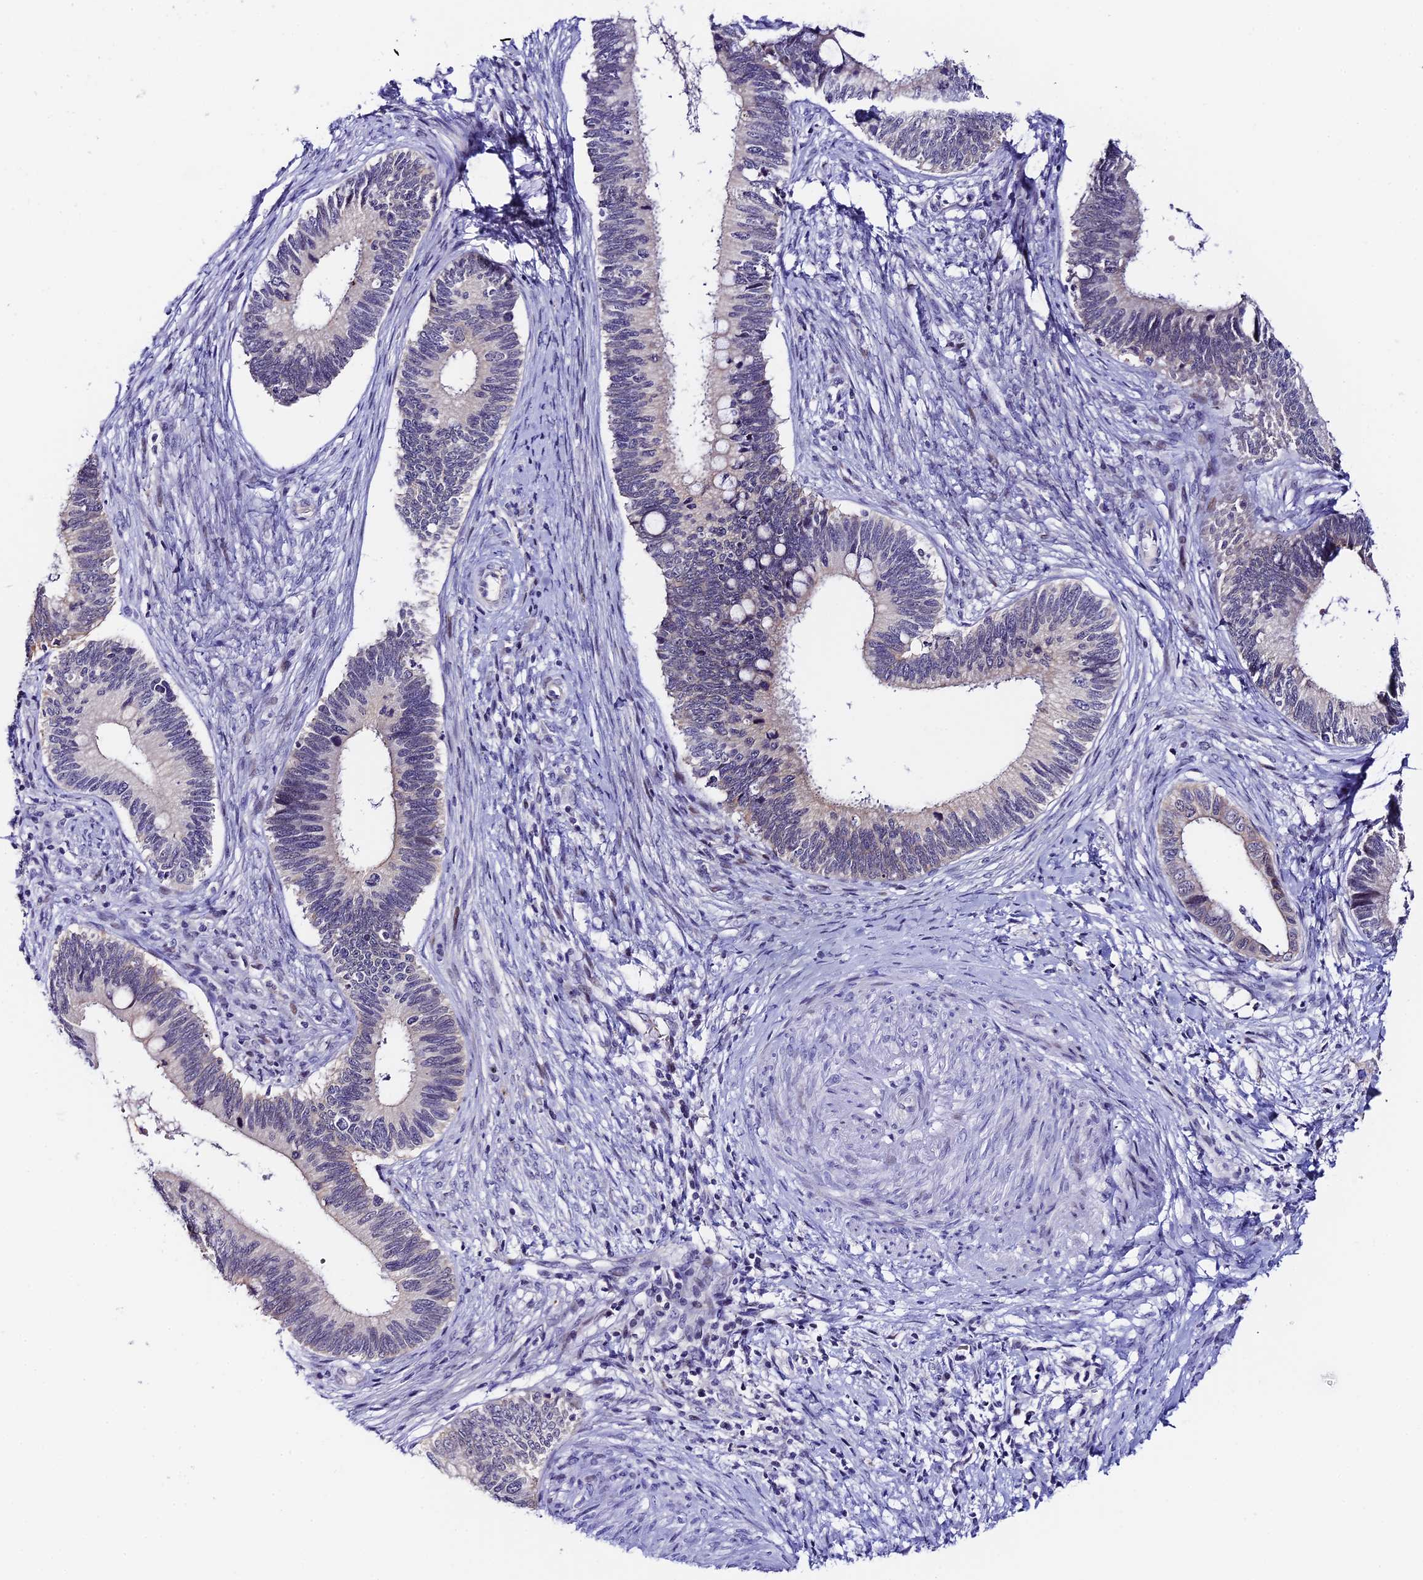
{"staining": {"intensity": "negative", "quantity": "none", "location": "none"}, "tissue": "cervical cancer", "cell_type": "Tumor cells", "image_type": "cancer", "snomed": [{"axis": "morphology", "description": "Adenocarcinoma, NOS"}, {"axis": "topography", "description": "Cervix"}], "caption": "Photomicrograph shows no protein staining in tumor cells of cervical cancer (adenocarcinoma) tissue.", "gene": "RASGEF1B", "patient": {"sex": "female", "age": 42}}